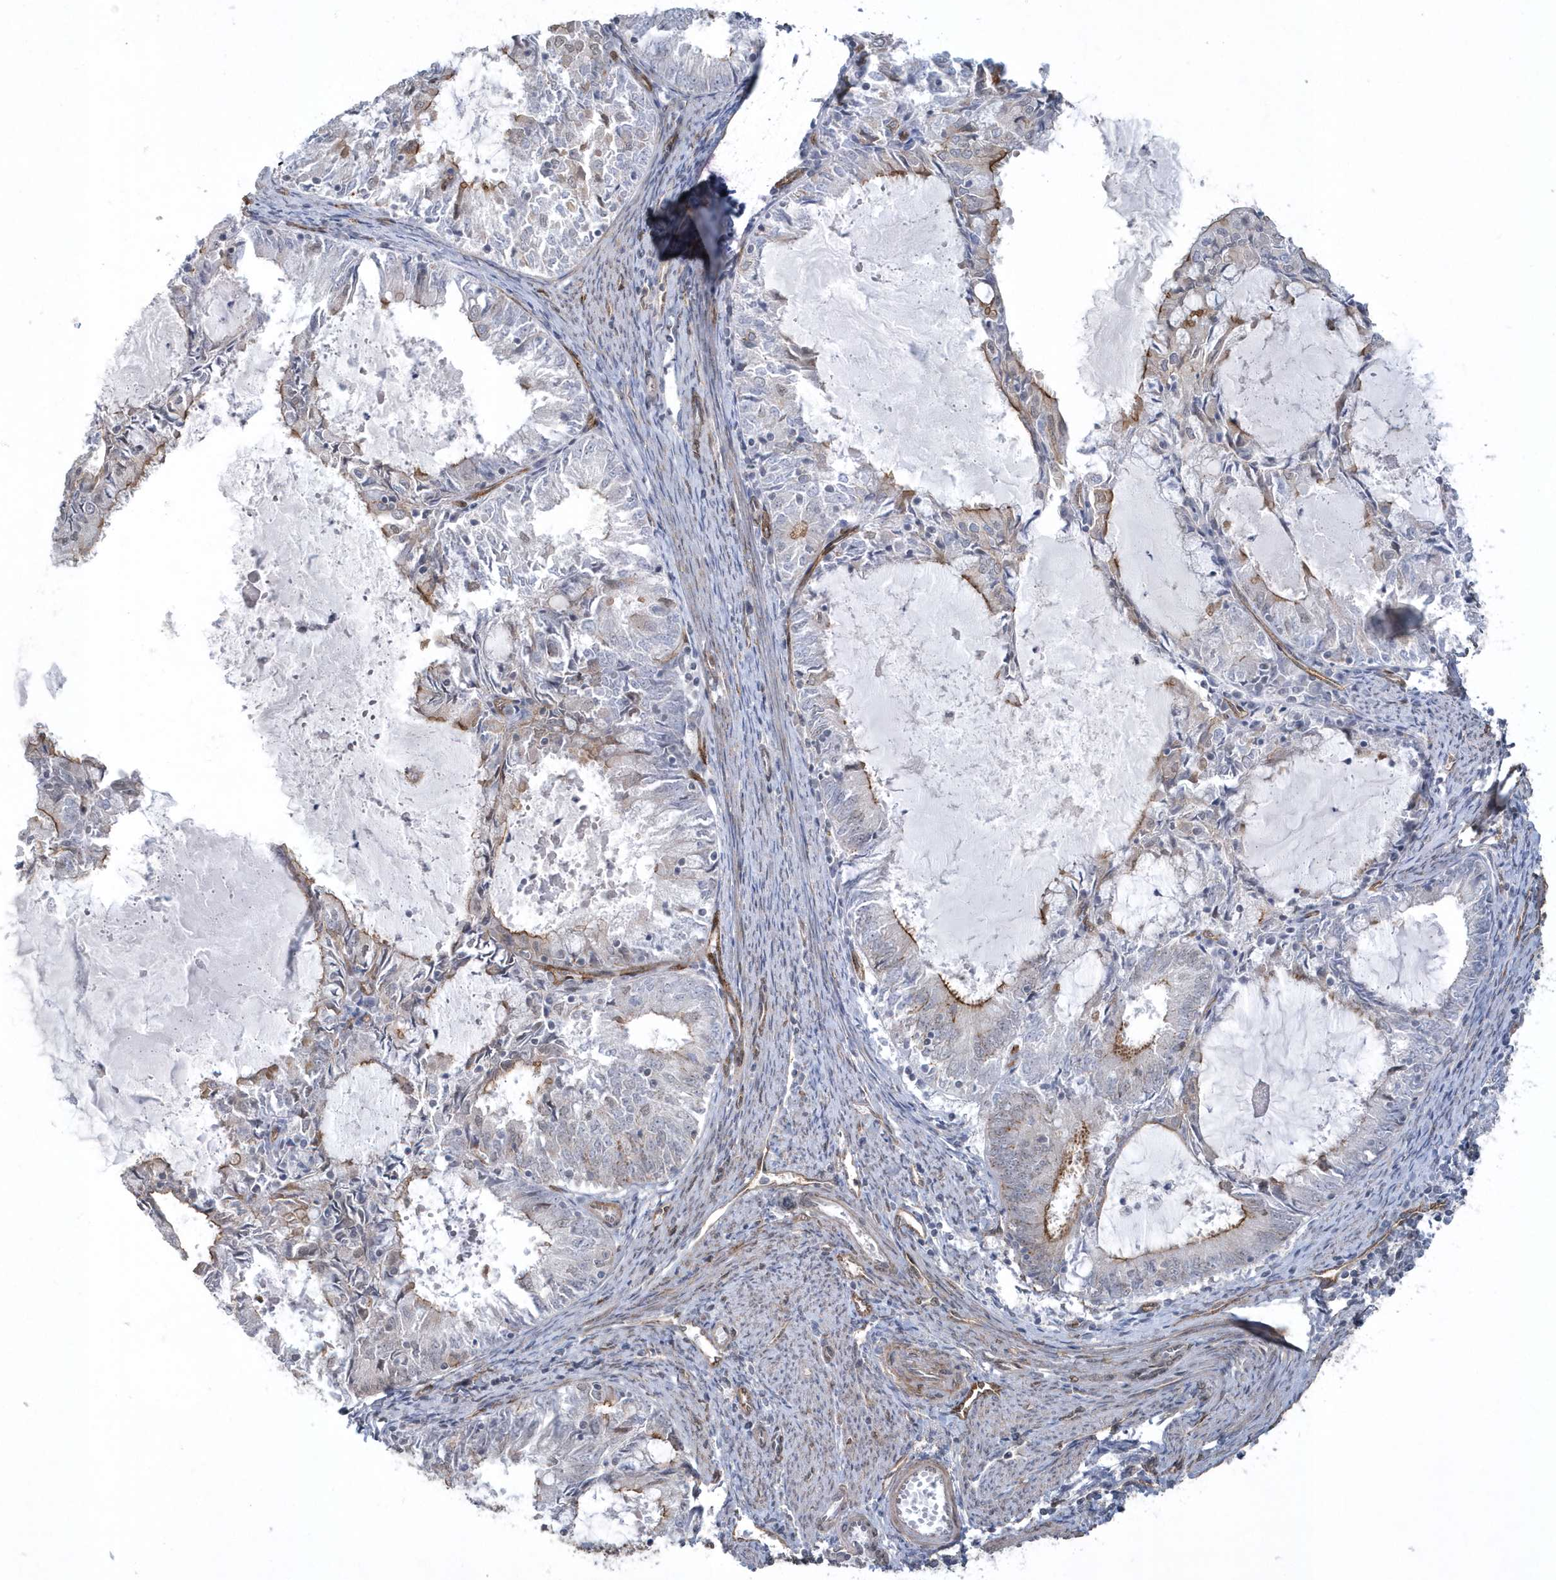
{"staining": {"intensity": "negative", "quantity": "none", "location": "none"}, "tissue": "endometrial cancer", "cell_type": "Tumor cells", "image_type": "cancer", "snomed": [{"axis": "morphology", "description": "Adenocarcinoma, NOS"}, {"axis": "topography", "description": "Endometrium"}], "caption": "The photomicrograph demonstrates no staining of tumor cells in endometrial adenocarcinoma. Nuclei are stained in blue.", "gene": "RAI14", "patient": {"sex": "female", "age": 57}}